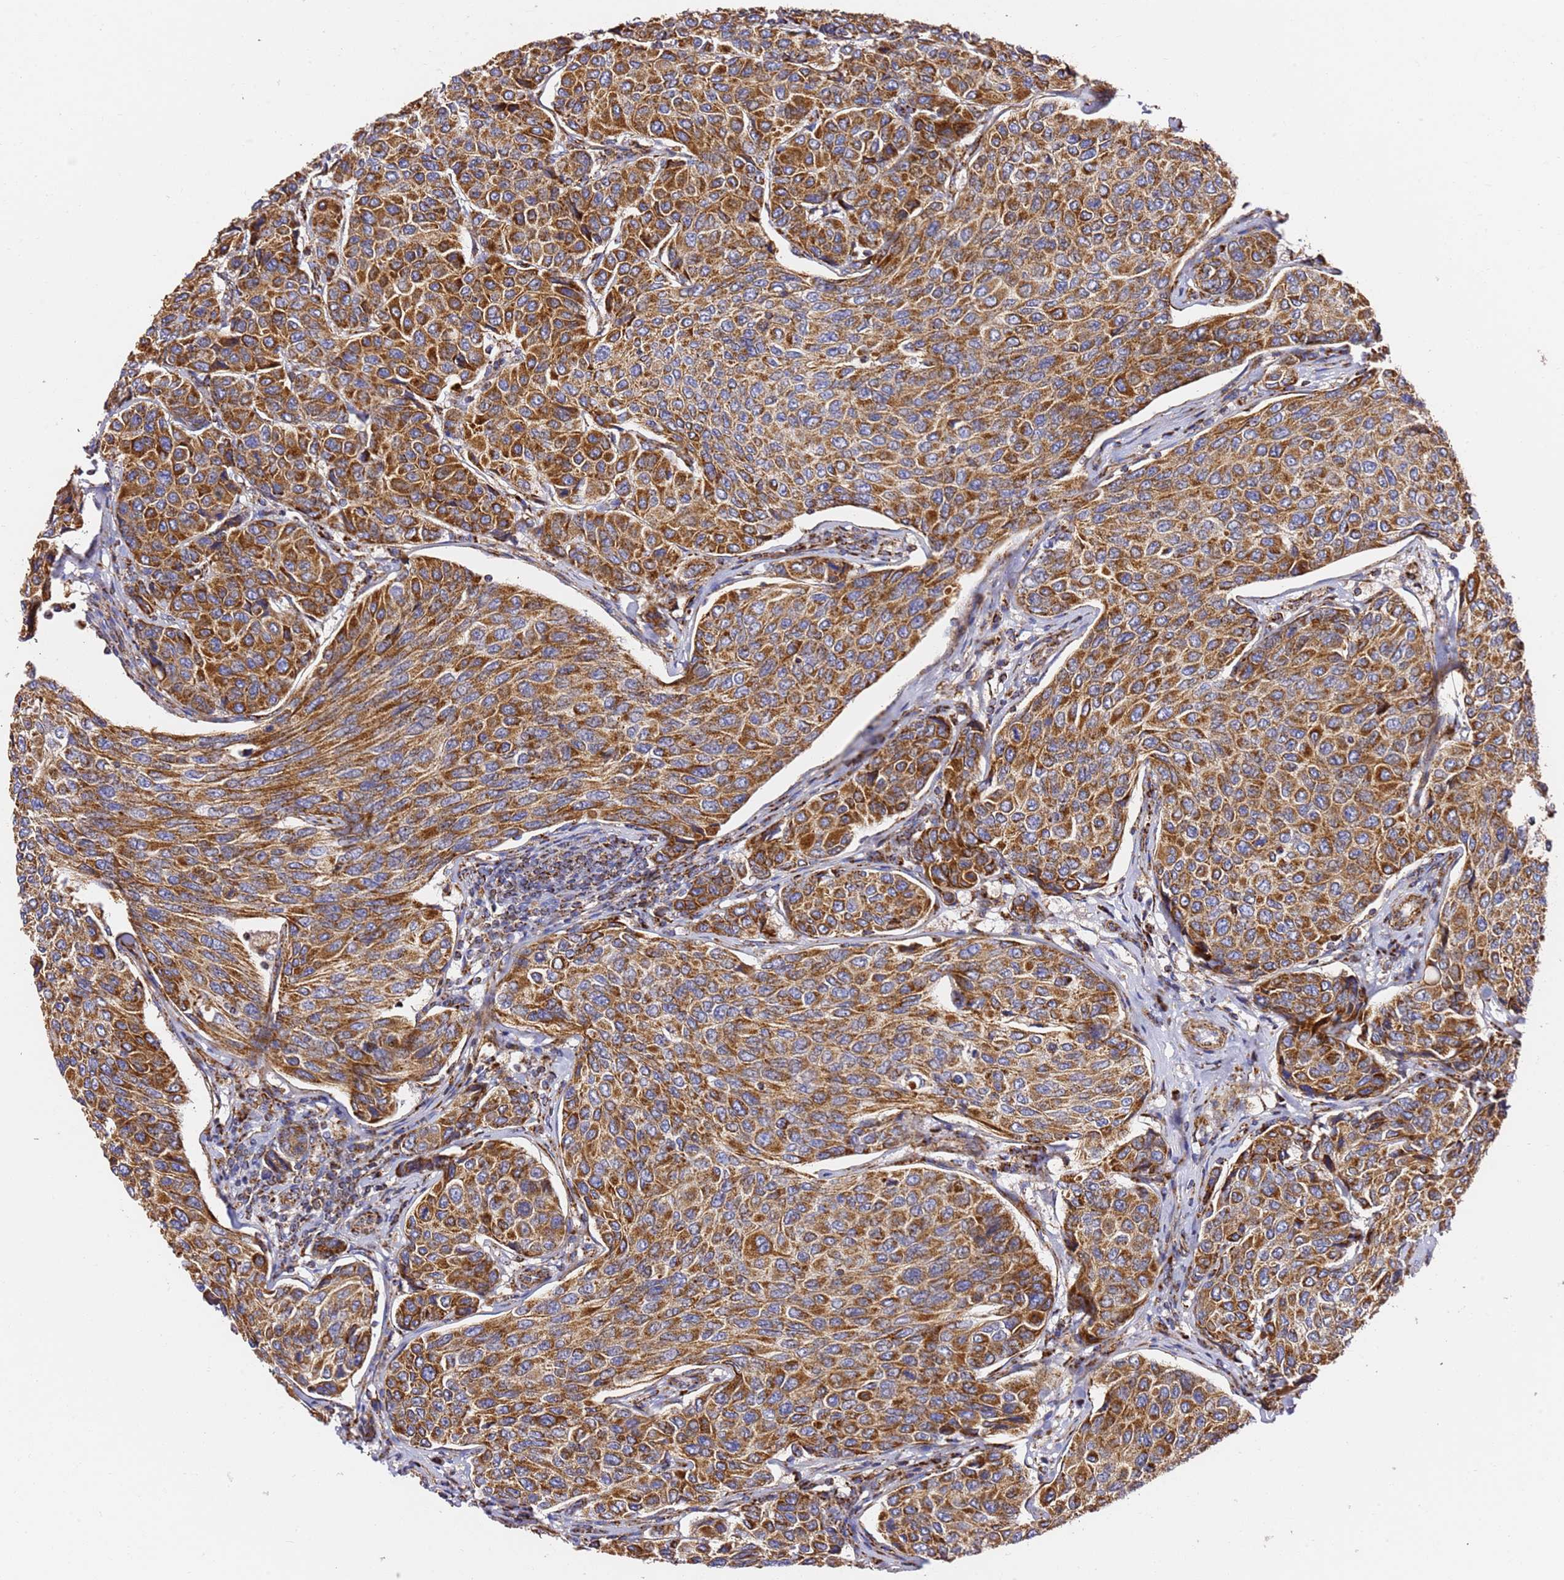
{"staining": {"intensity": "strong", "quantity": ">75%", "location": "cytoplasmic/membranous"}, "tissue": "breast cancer", "cell_type": "Tumor cells", "image_type": "cancer", "snomed": [{"axis": "morphology", "description": "Duct carcinoma"}, {"axis": "topography", "description": "Breast"}], "caption": "Strong cytoplasmic/membranous positivity is identified in approximately >75% of tumor cells in breast invasive ductal carcinoma. Ihc stains the protein of interest in brown and the nuclei are stained blue.", "gene": "NDUFA3", "patient": {"sex": "female", "age": 55}}